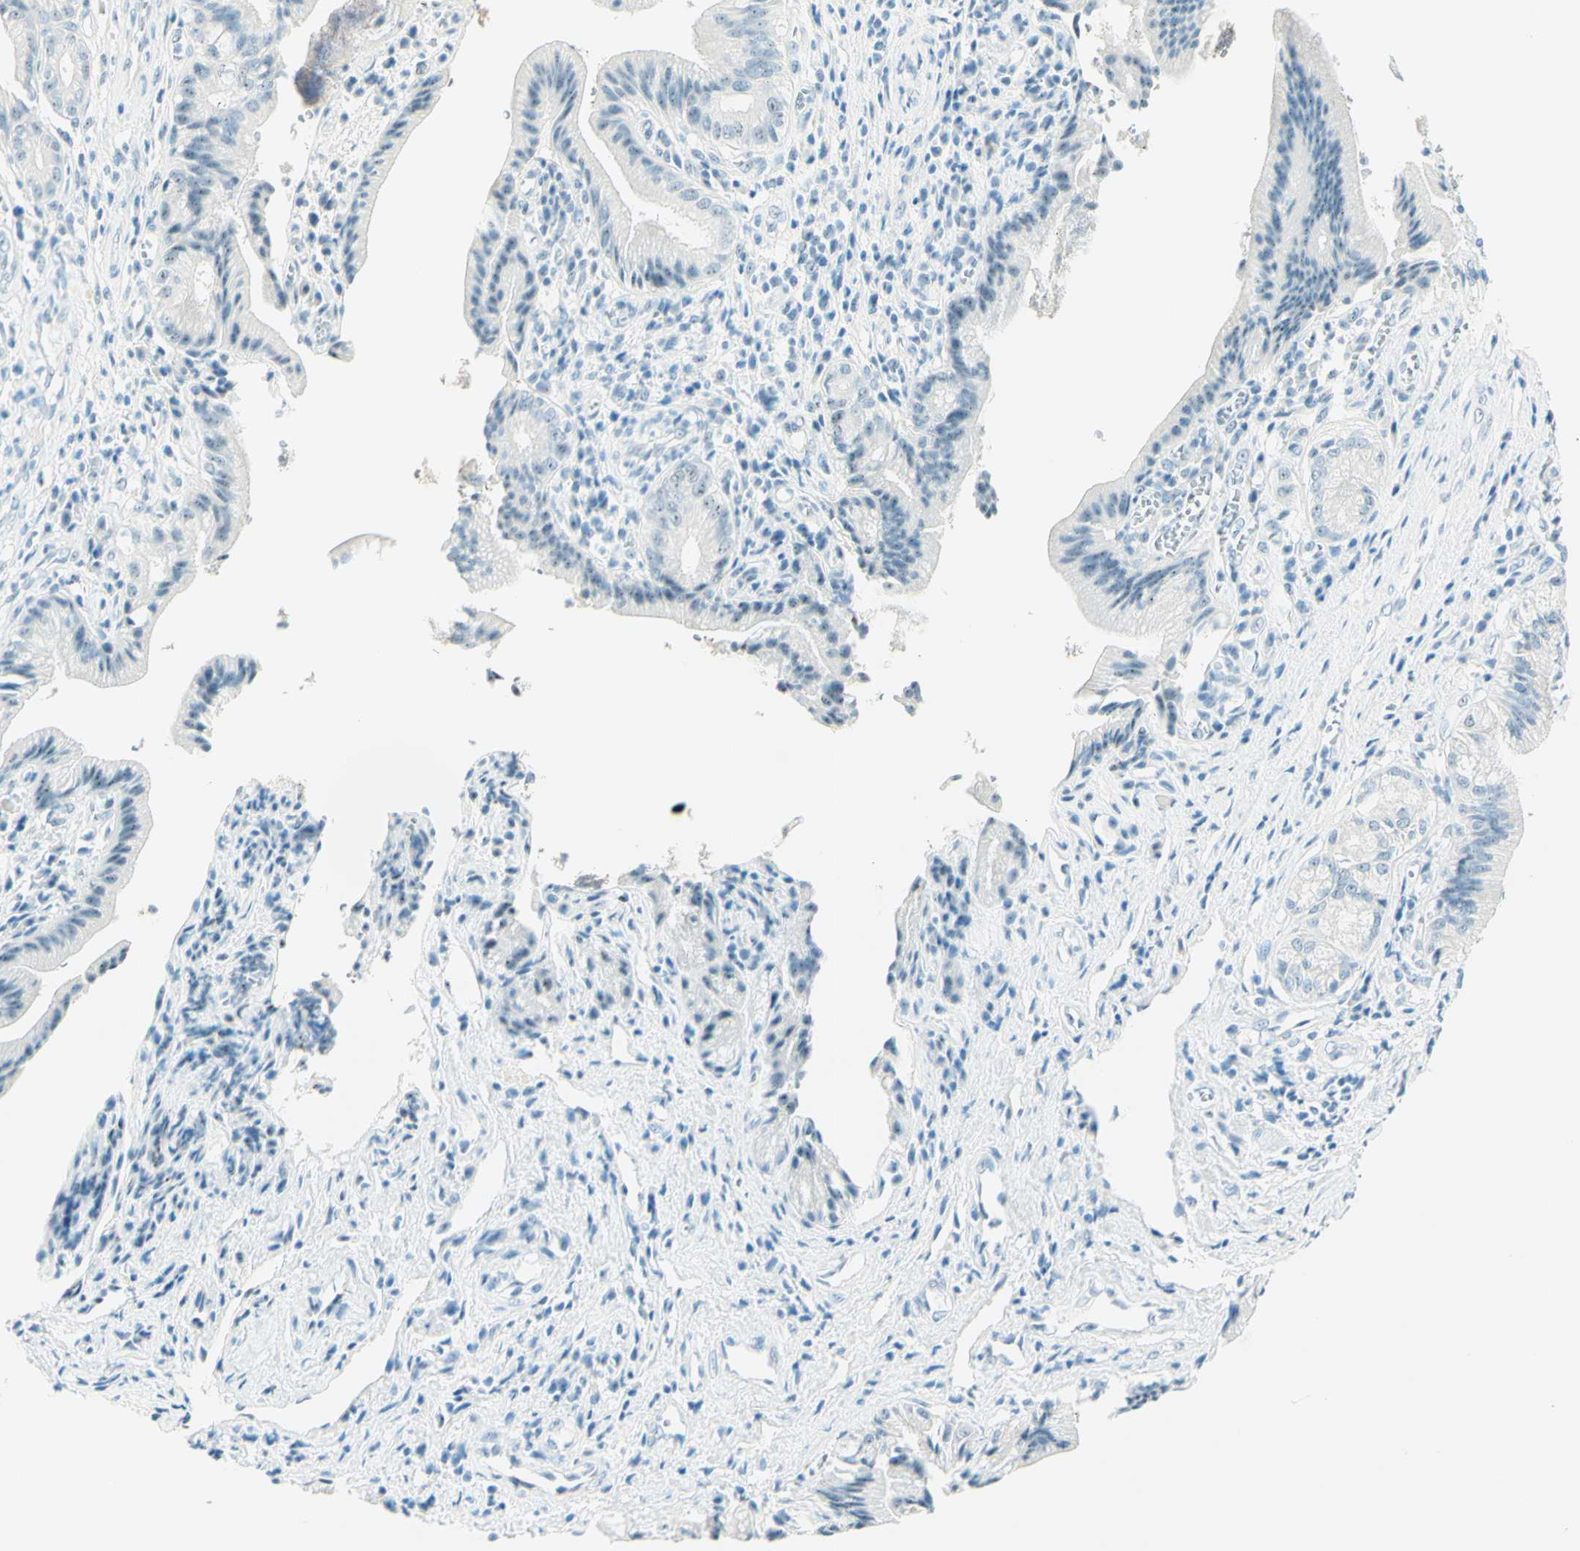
{"staining": {"intensity": "negative", "quantity": "none", "location": "none"}, "tissue": "pancreatic cancer", "cell_type": "Tumor cells", "image_type": "cancer", "snomed": [{"axis": "morphology", "description": "Adenocarcinoma, NOS"}, {"axis": "topography", "description": "Pancreas"}], "caption": "High magnification brightfield microscopy of pancreatic cancer stained with DAB (3,3'-diaminobenzidine) (brown) and counterstained with hematoxylin (blue): tumor cells show no significant staining.", "gene": "FMR1NB", "patient": {"sex": "female", "age": 75}}